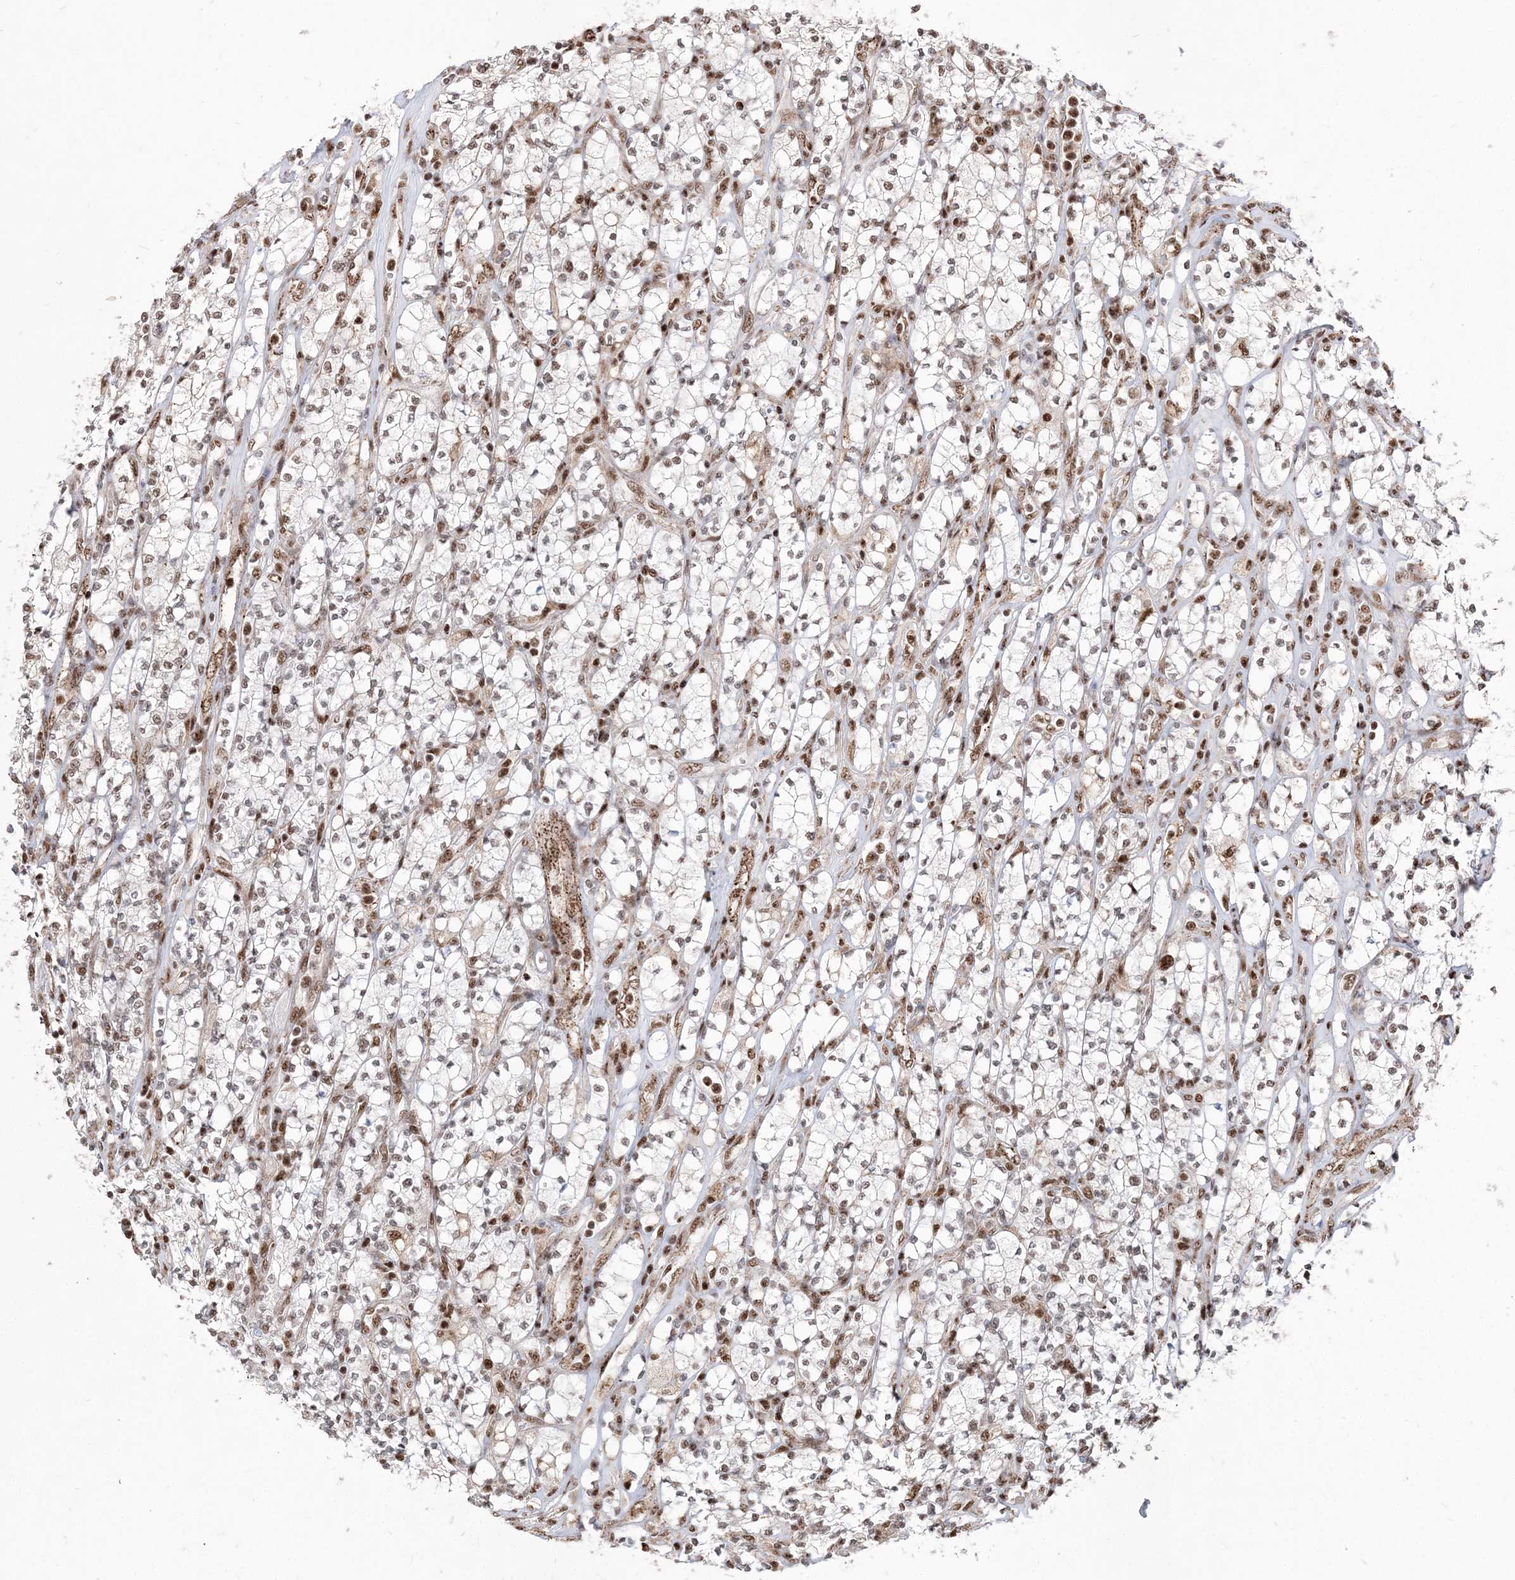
{"staining": {"intensity": "moderate", "quantity": ">75%", "location": "nuclear"}, "tissue": "renal cancer", "cell_type": "Tumor cells", "image_type": "cancer", "snomed": [{"axis": "morphology", "description": "Adenocarcinoma, NOS"}, {"axis": "topography", "description": "Kidney"}], "caption": "High-magnification brightfield microscopy of renal adenocarcinoma stained with DAB (brown) and counterstained with hematoxylin (blue). tumor cells exhibit moderate nuclear staining is appreciated in approximately>75% of cells. The staining was performed using DAB (3,3'-diaminobenzidine) to visualize the protein expression in brown, while the nuclei were stained in blue with hematoxylin (Magnification: 20x).", "gene": "RBM17", "patient": {"sex": "male", "age": 77}}